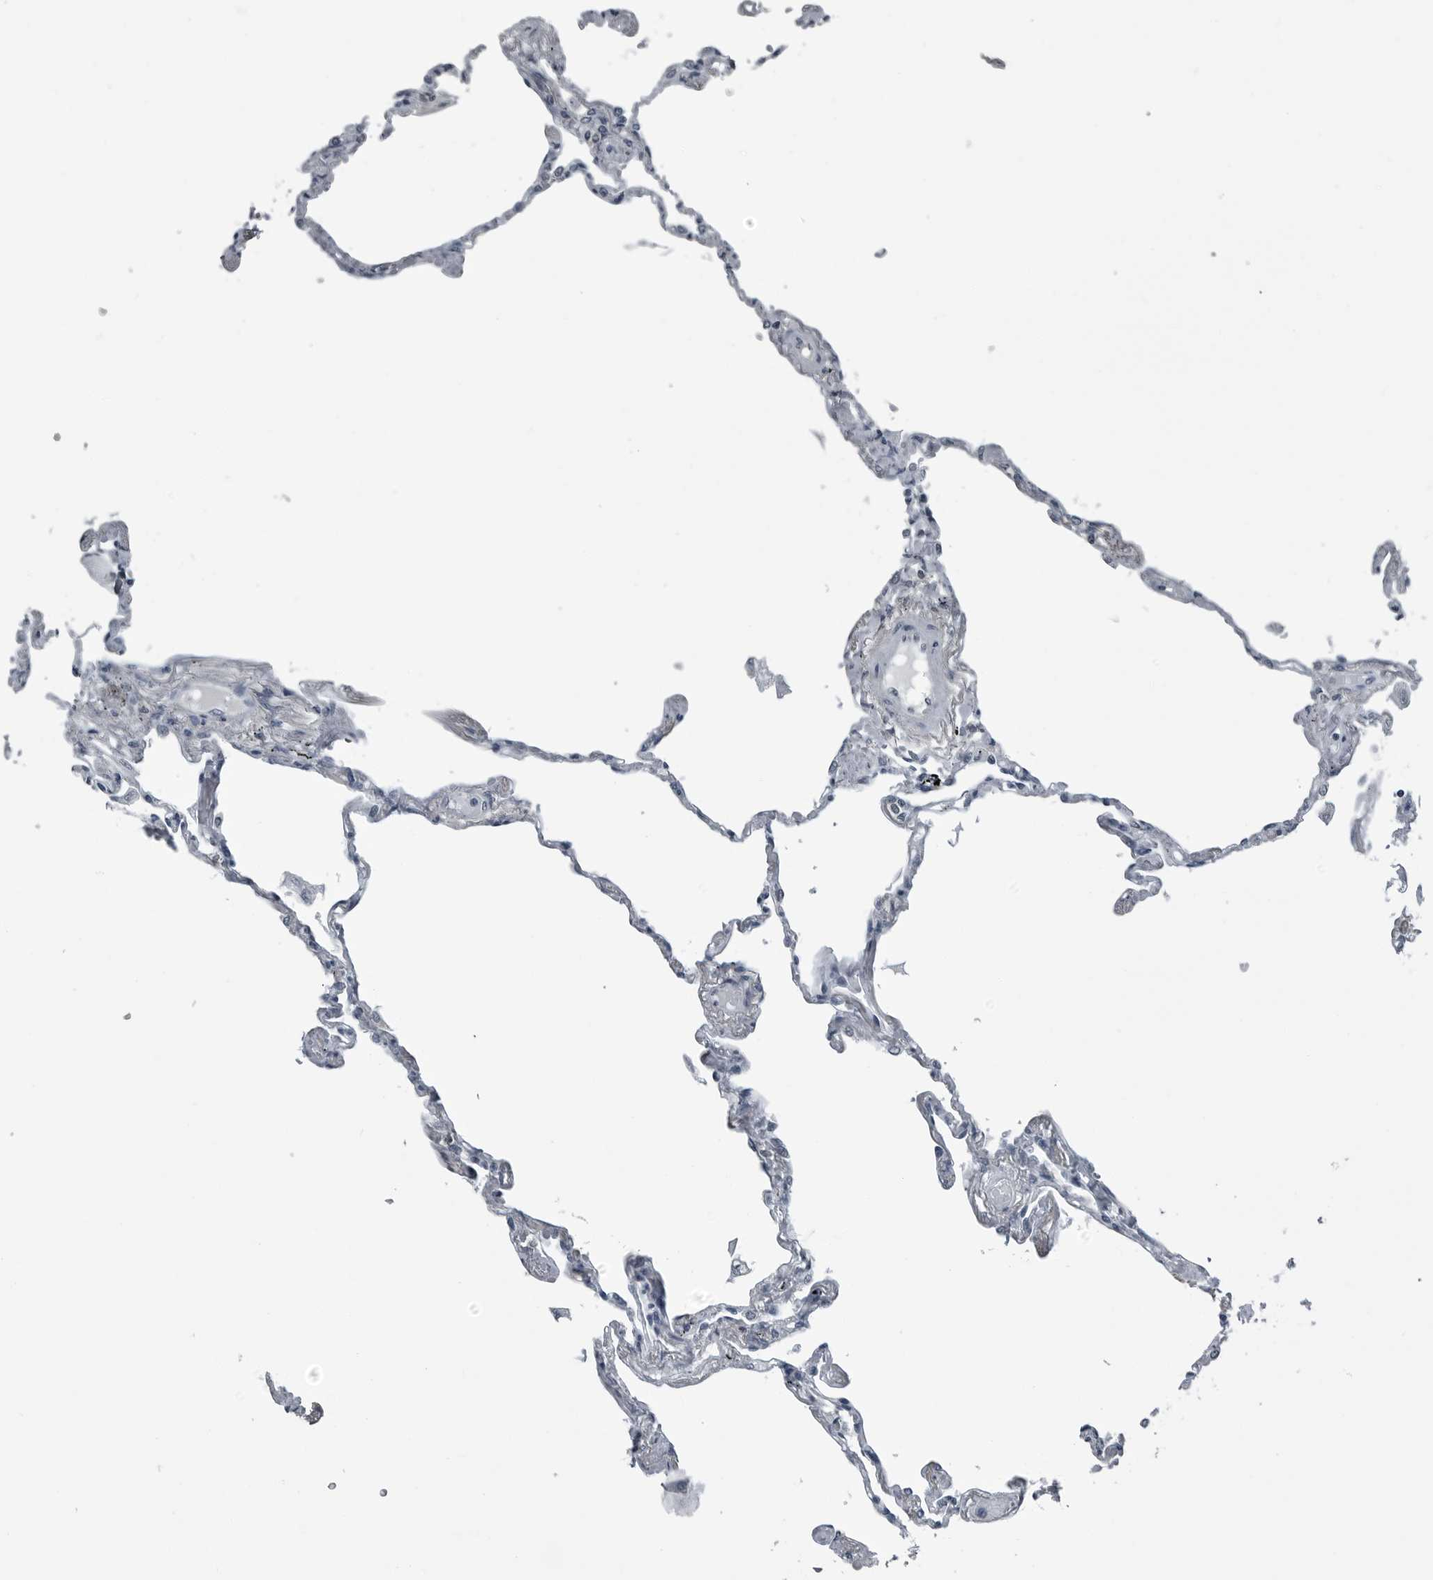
{"staining": {"intensity": "negative", "quantity": "none", "location": "none"}, "tissue": "lung", "cell_type": "Alveolar cells", "image_type": "normal", "snomed": [{"axis": "morphology", "description": "Normal tissue, NOS"}, {"axis": "topography", "description": "Lung"}], "caption": "IHC micrograph of unremarkable human lung stained for a protein (brown), which shows no expression in alveolar cells.", "gene": "GAK", "patient": {"sex": "female", "age": 67}}